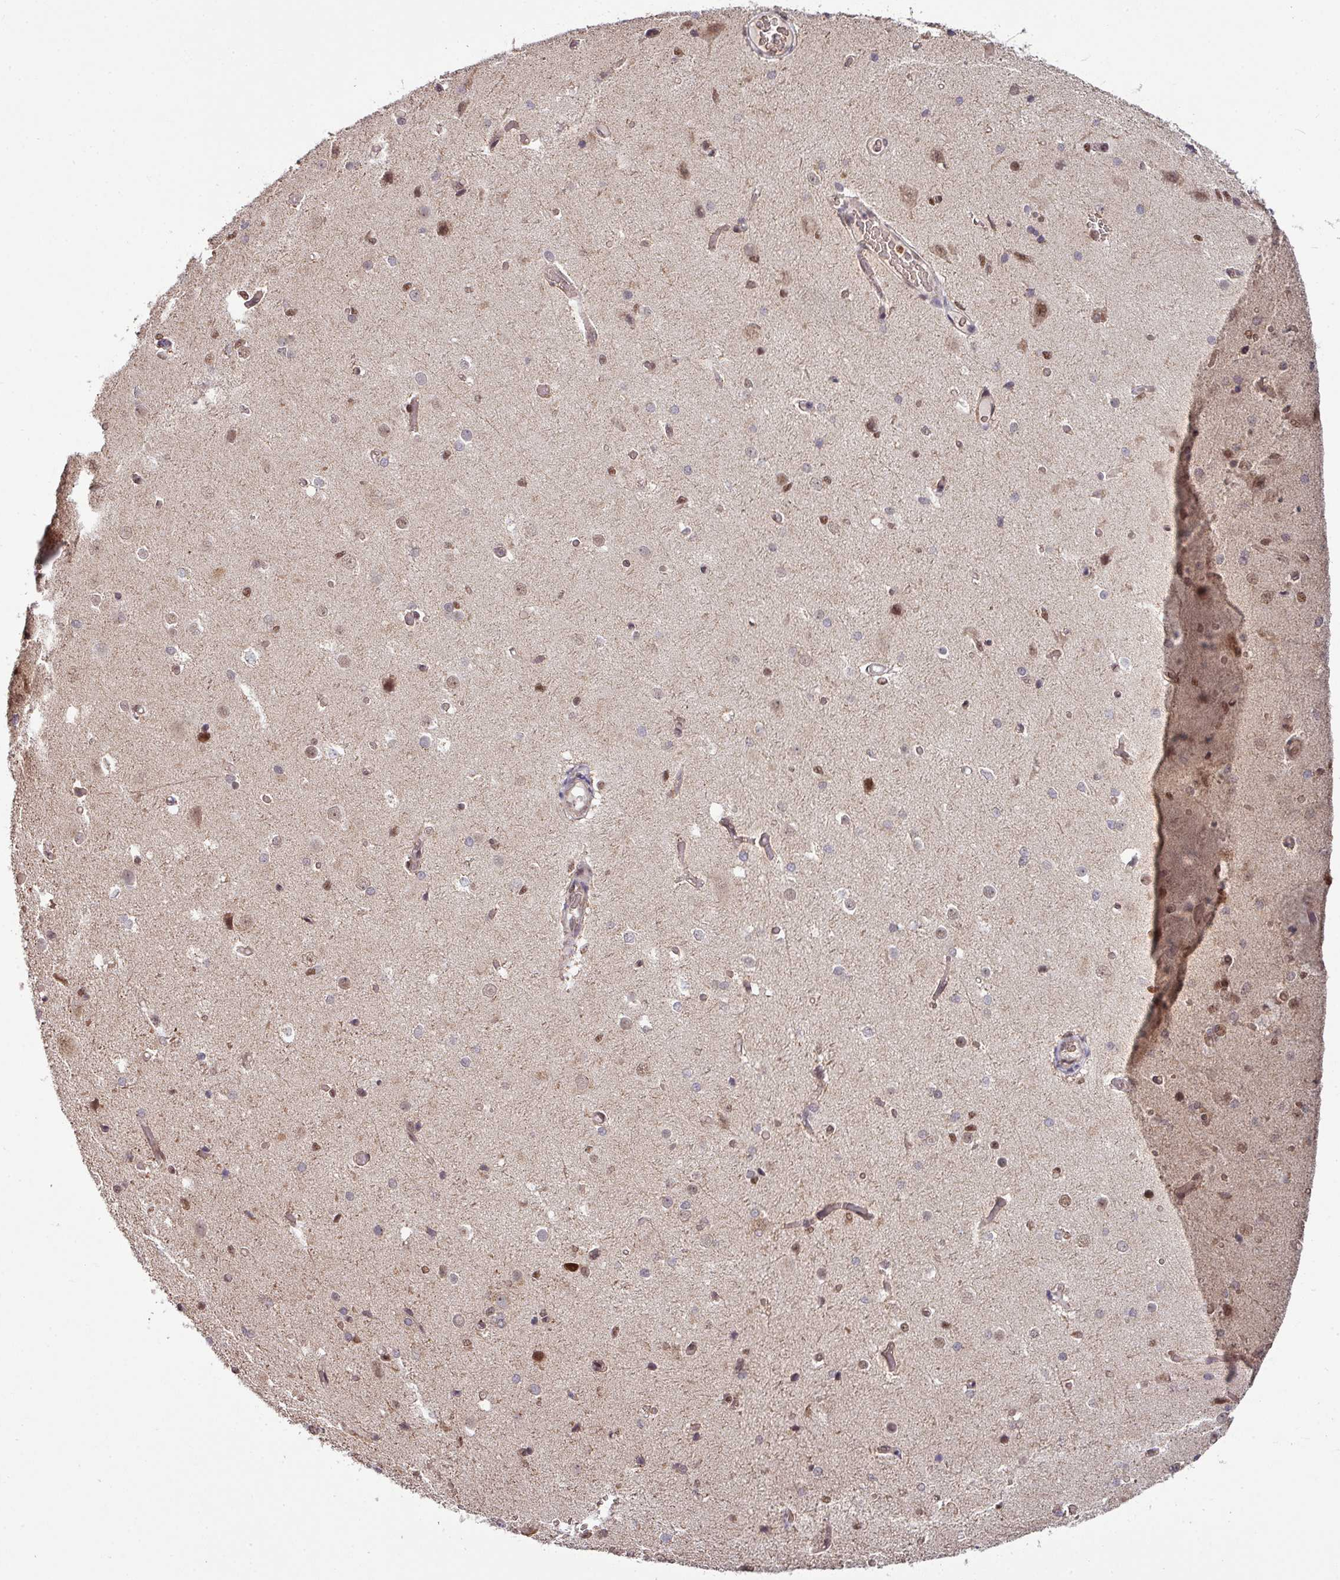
{"staining": {"intensity": "moderate", "quantity": ">75%", "location": "nuclear"}, "tissue": "cerebral cortex", "cell_type": "Endothelial cells", "image_type": "normal", "snomed": [{"axis": "morphology", "description": "Normal tissue, NOS"}, {"axis": "morphology", "description": "Inflammation, NOS"}, {"axis": "topography", "description": "Cerebral cortex"}], "caption": "Cerebral cortex stained with DAB (3,3'-diaminobenzidine) IHC displays medium levels of moderate nuclear expression in about >75% of endothelial cells.", "gene": "PHF23", "patient": {"sex": "male", "age": 6}}